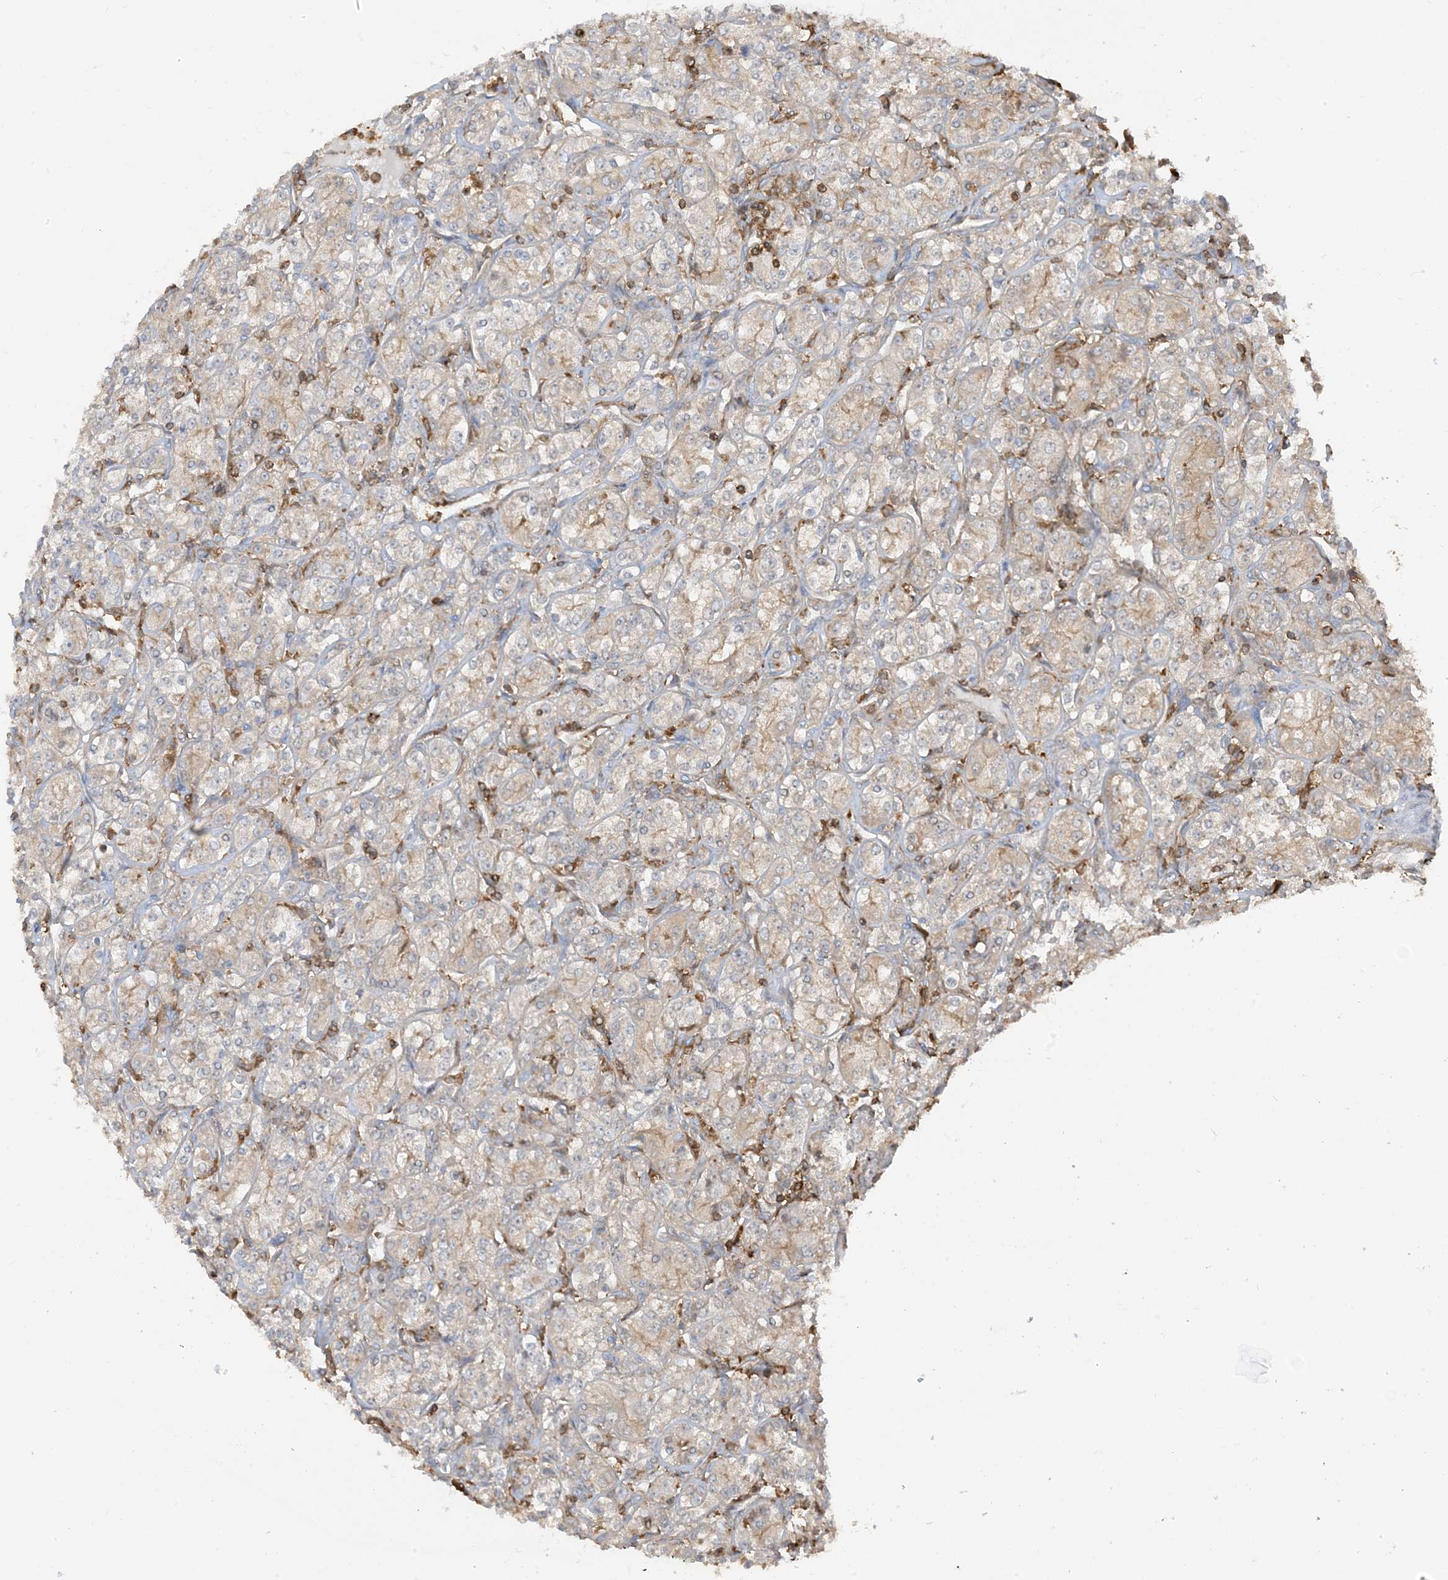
{"staining": {"intensity": "weak", "quantity": "<25%", "location": "cytoplasmic/membranous"}, "tissue": "renal cancer", "cell_type": "Tumor cells", "image_type": "cancer", "snomed": [{"axis": "morphology", "description": "Adenocarcinoma, NOS"}, {"axis": "topography", "description": "Kidney"}], "caption": "Immunohistochemistry micrograph of neoplastic tissue: adenocarcinoma (renal) stained with DAB demonstrates no significant protein staining in tumor cells.", "gene": "CAPZB", "patient": {"sex": "male", "age": 77}}